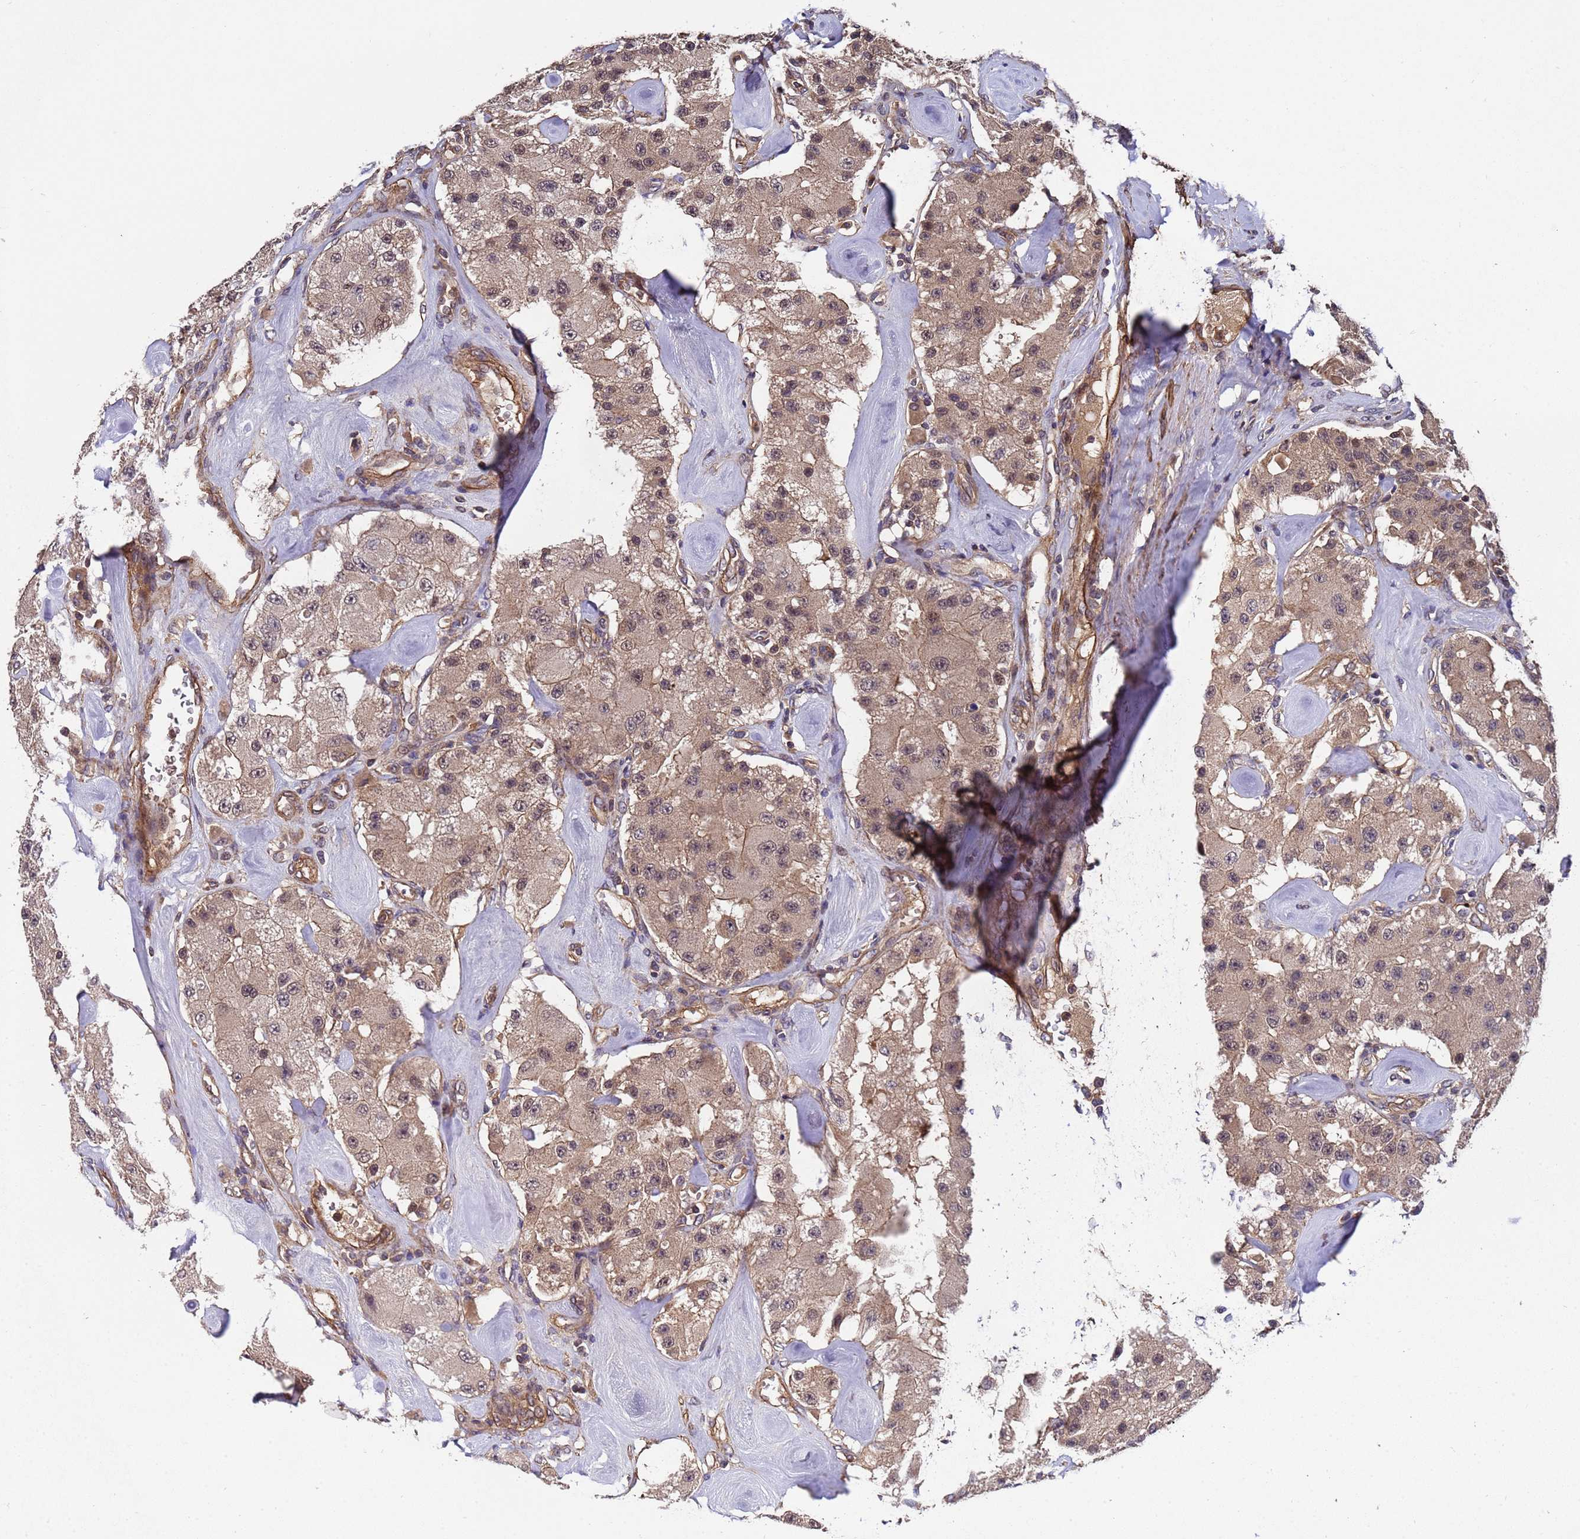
{"staining": {"intensity": "weak", "quantity": ">75%", "location": "cytoplasmic/membranous,nuclear"}, "tissue": "carcinoid", "cell_type": "Tumor cells", "image_type": "cancer", "snomed": [{"axis": "morphology", "description": "Carcinoid, malignant, NOS"}, {"axis": "topography", "description": "Pancreas"}], "caption": "Weak cytoplasmic/membranous and nuclear protein expression is identified in about >75% of tumor cells in carcinoid. Immunohistochemistry stains the protein of interest in brown and the nuclei are stained blue.", "gene": "GSTCD", "patient": {"sex": "male", "age": 41}}